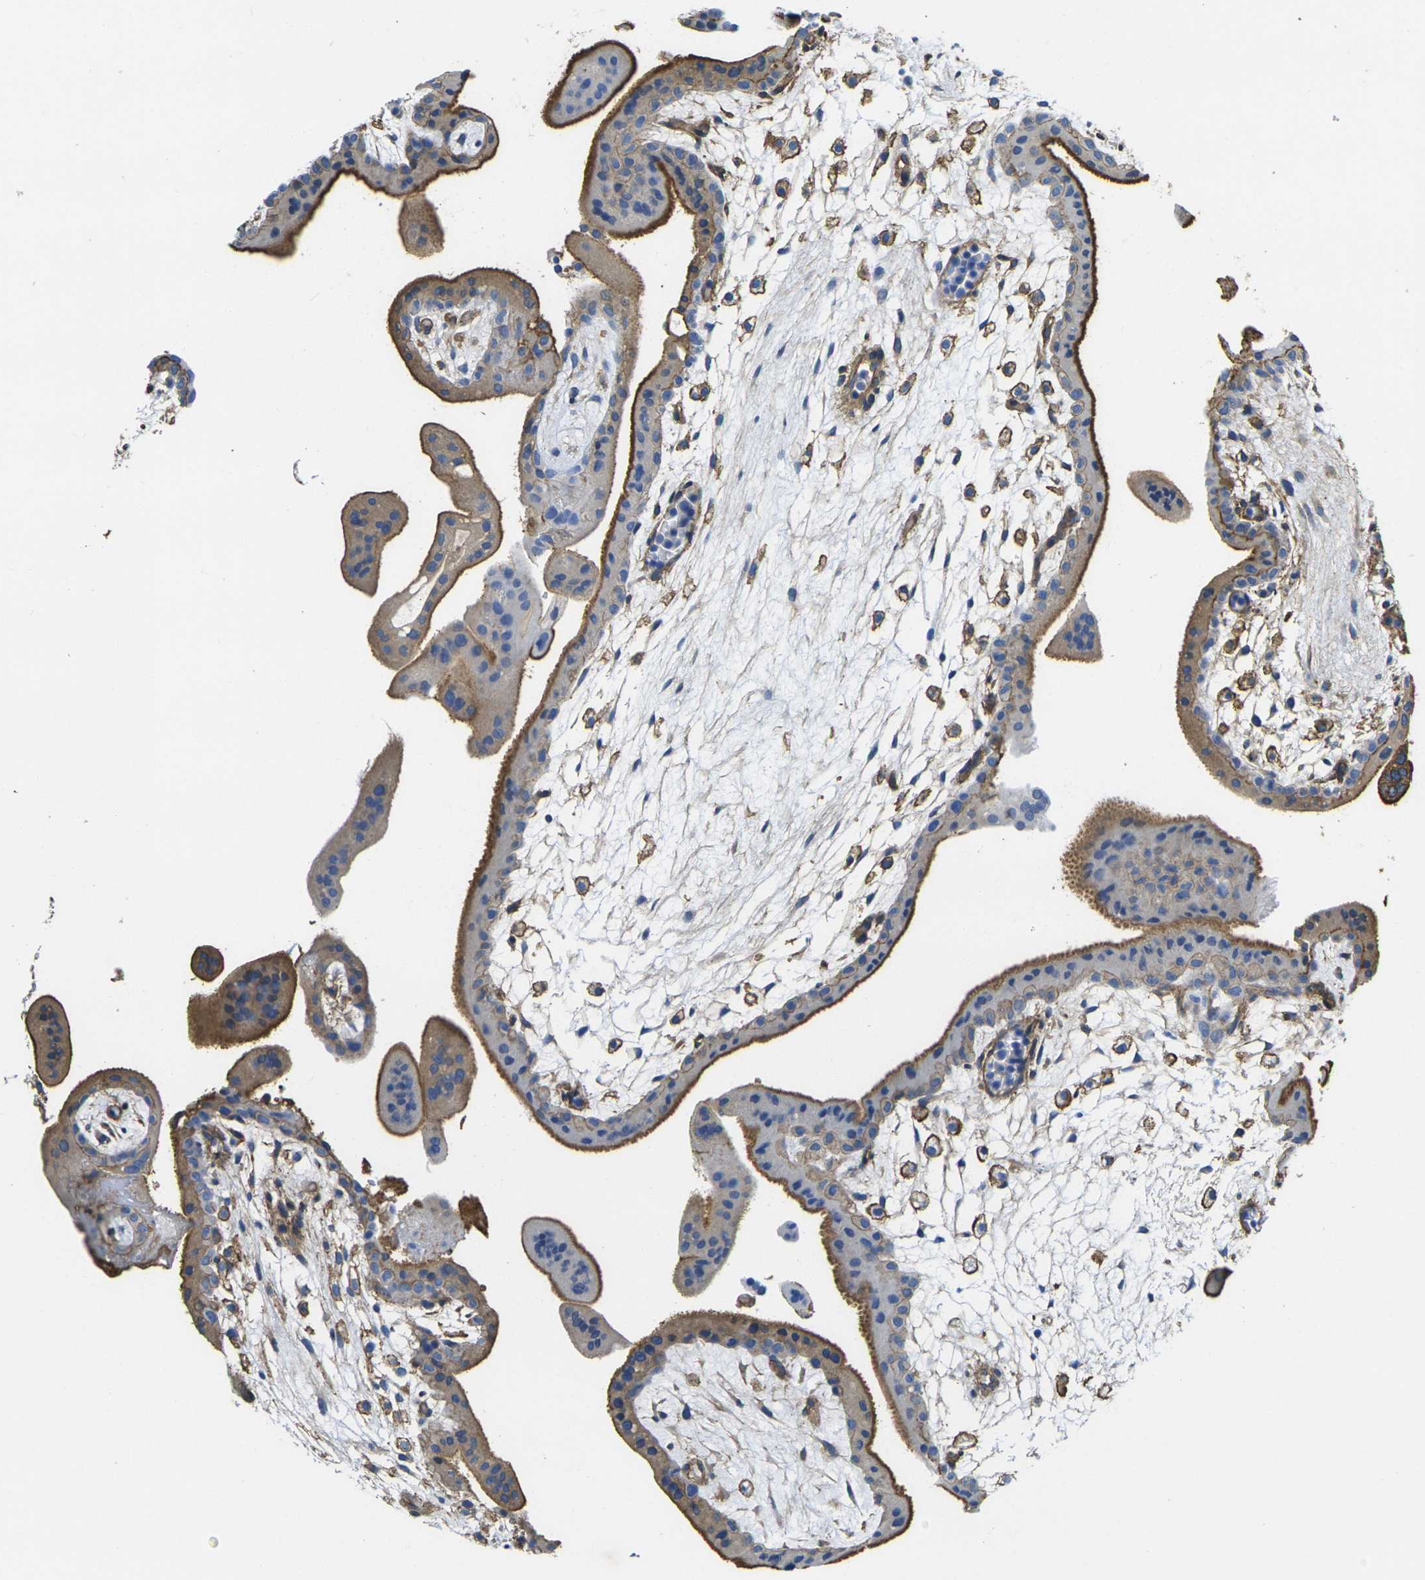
{"staining": {"intensity": "moderate", "quantity": ">75%", "location": "cytoplasmic/membranous"}, "tissue": "placenta", "cell_type": "Trophoblastic cells", "image_type": "normal", "snomed": [{"axis": "morphology", "description": "Normal tissue, NOS"}, {"axis": "topography", "description": "Placenta"}], "caption": "DAB (3,3'-diaminobenzidine) immunohistochemical staining of benign placenta demonstrates moderate cytoplasmic/membranous protein staining in approximately >75% of trophoblastic cells.", "gene": "FAM110D", "patient": {"sex": "female", "age": 35}}